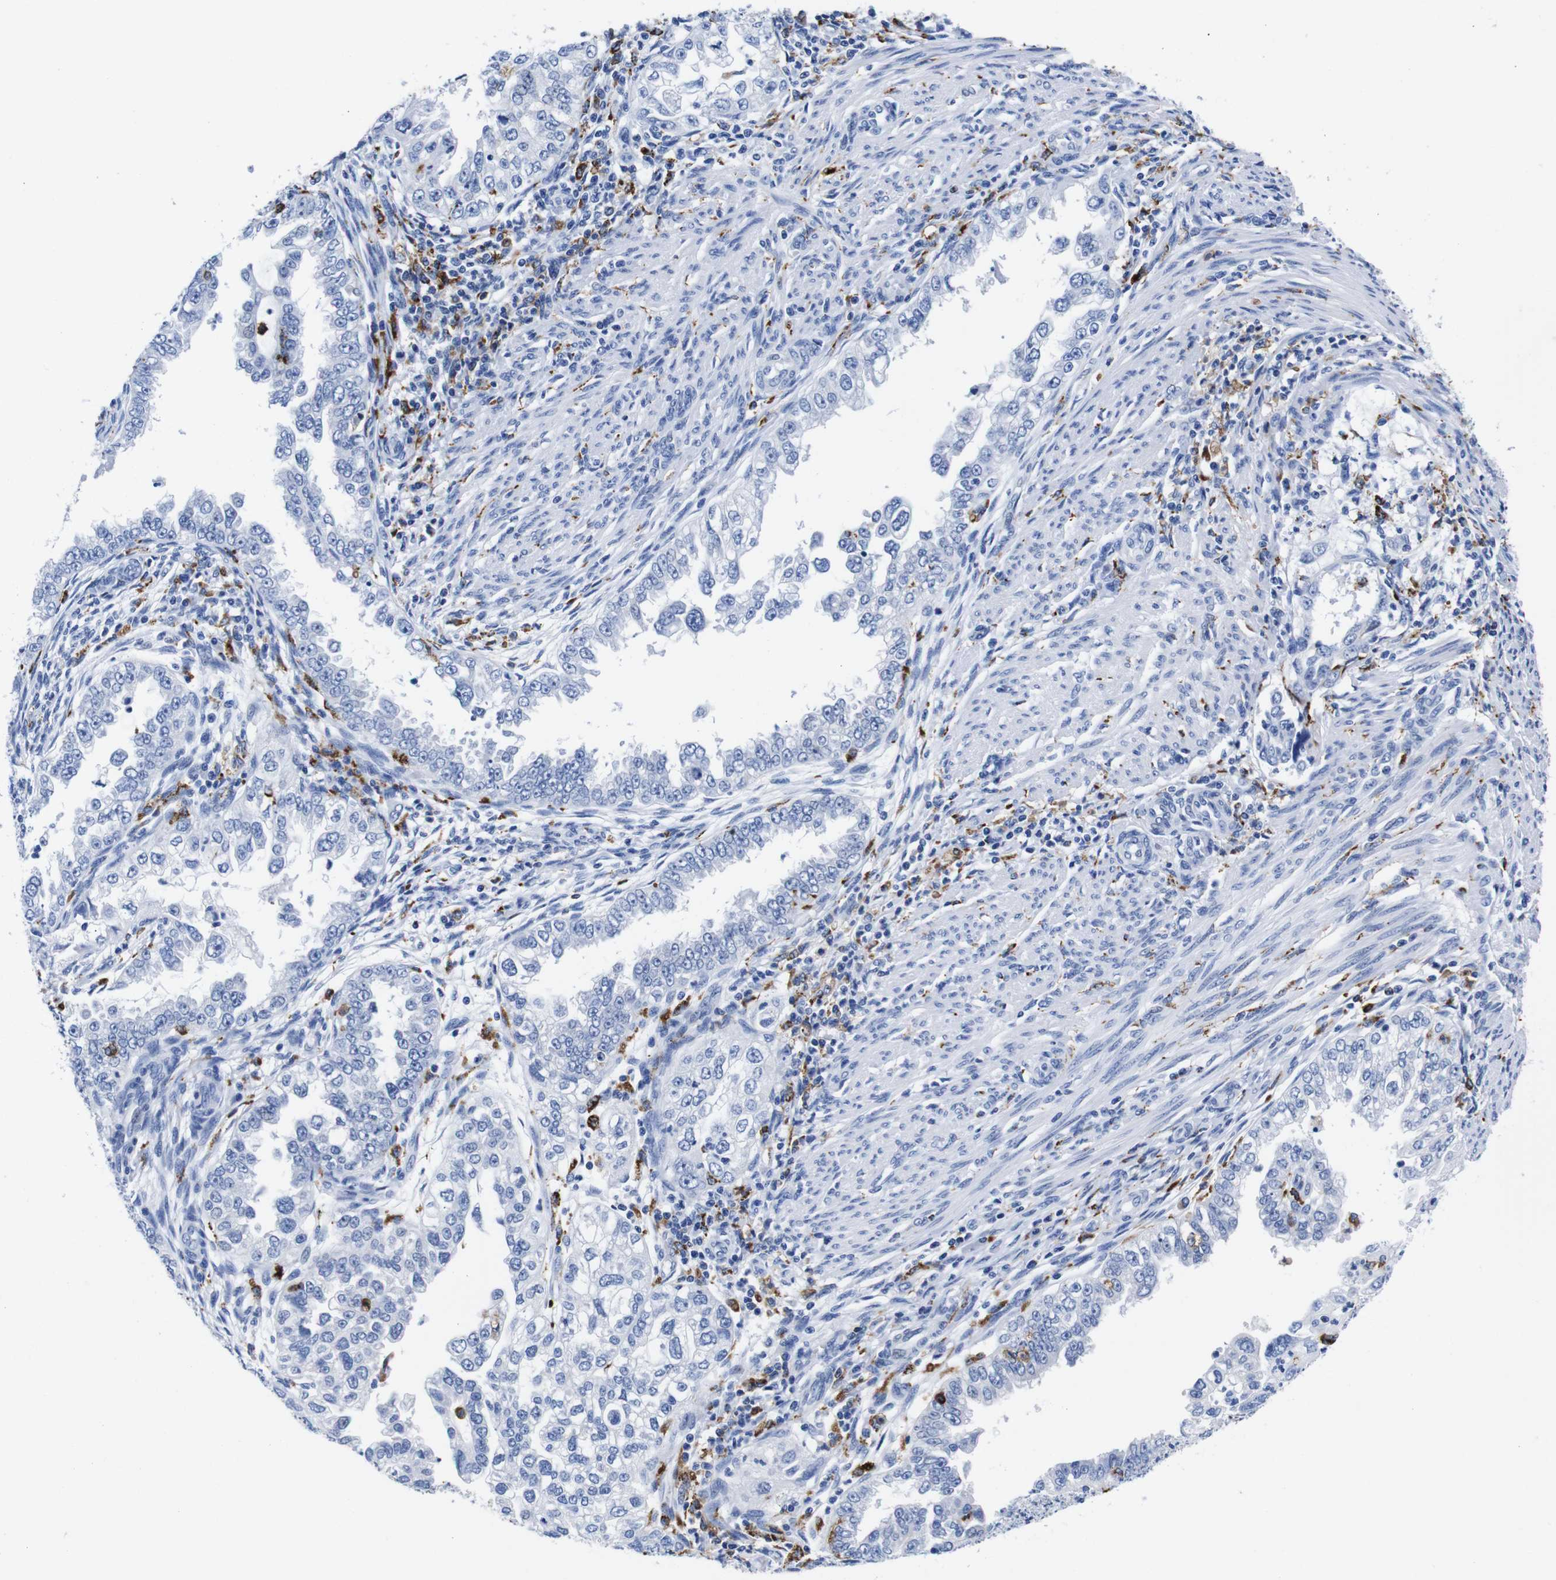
{"staining": {"intensity": "negative", "quantity": "none", "location": "none"}, "tissue": "endometrial cancer", "cell_type": "Tumor cells", "image_type": "cancer", "snomed": [{"axis": "morphology", "description": "Adenocarcinoma, NOS"}, {"axis": "topography", "description": "Endometrium"}], "caption": "This is an immunohistochemistry photomicrograph of endometrial cancer (adenocarcinoma). There is no expression in tumor cells.", "gene": "HLA-DMB", "patient": {"sex": "female", "age": 85}}